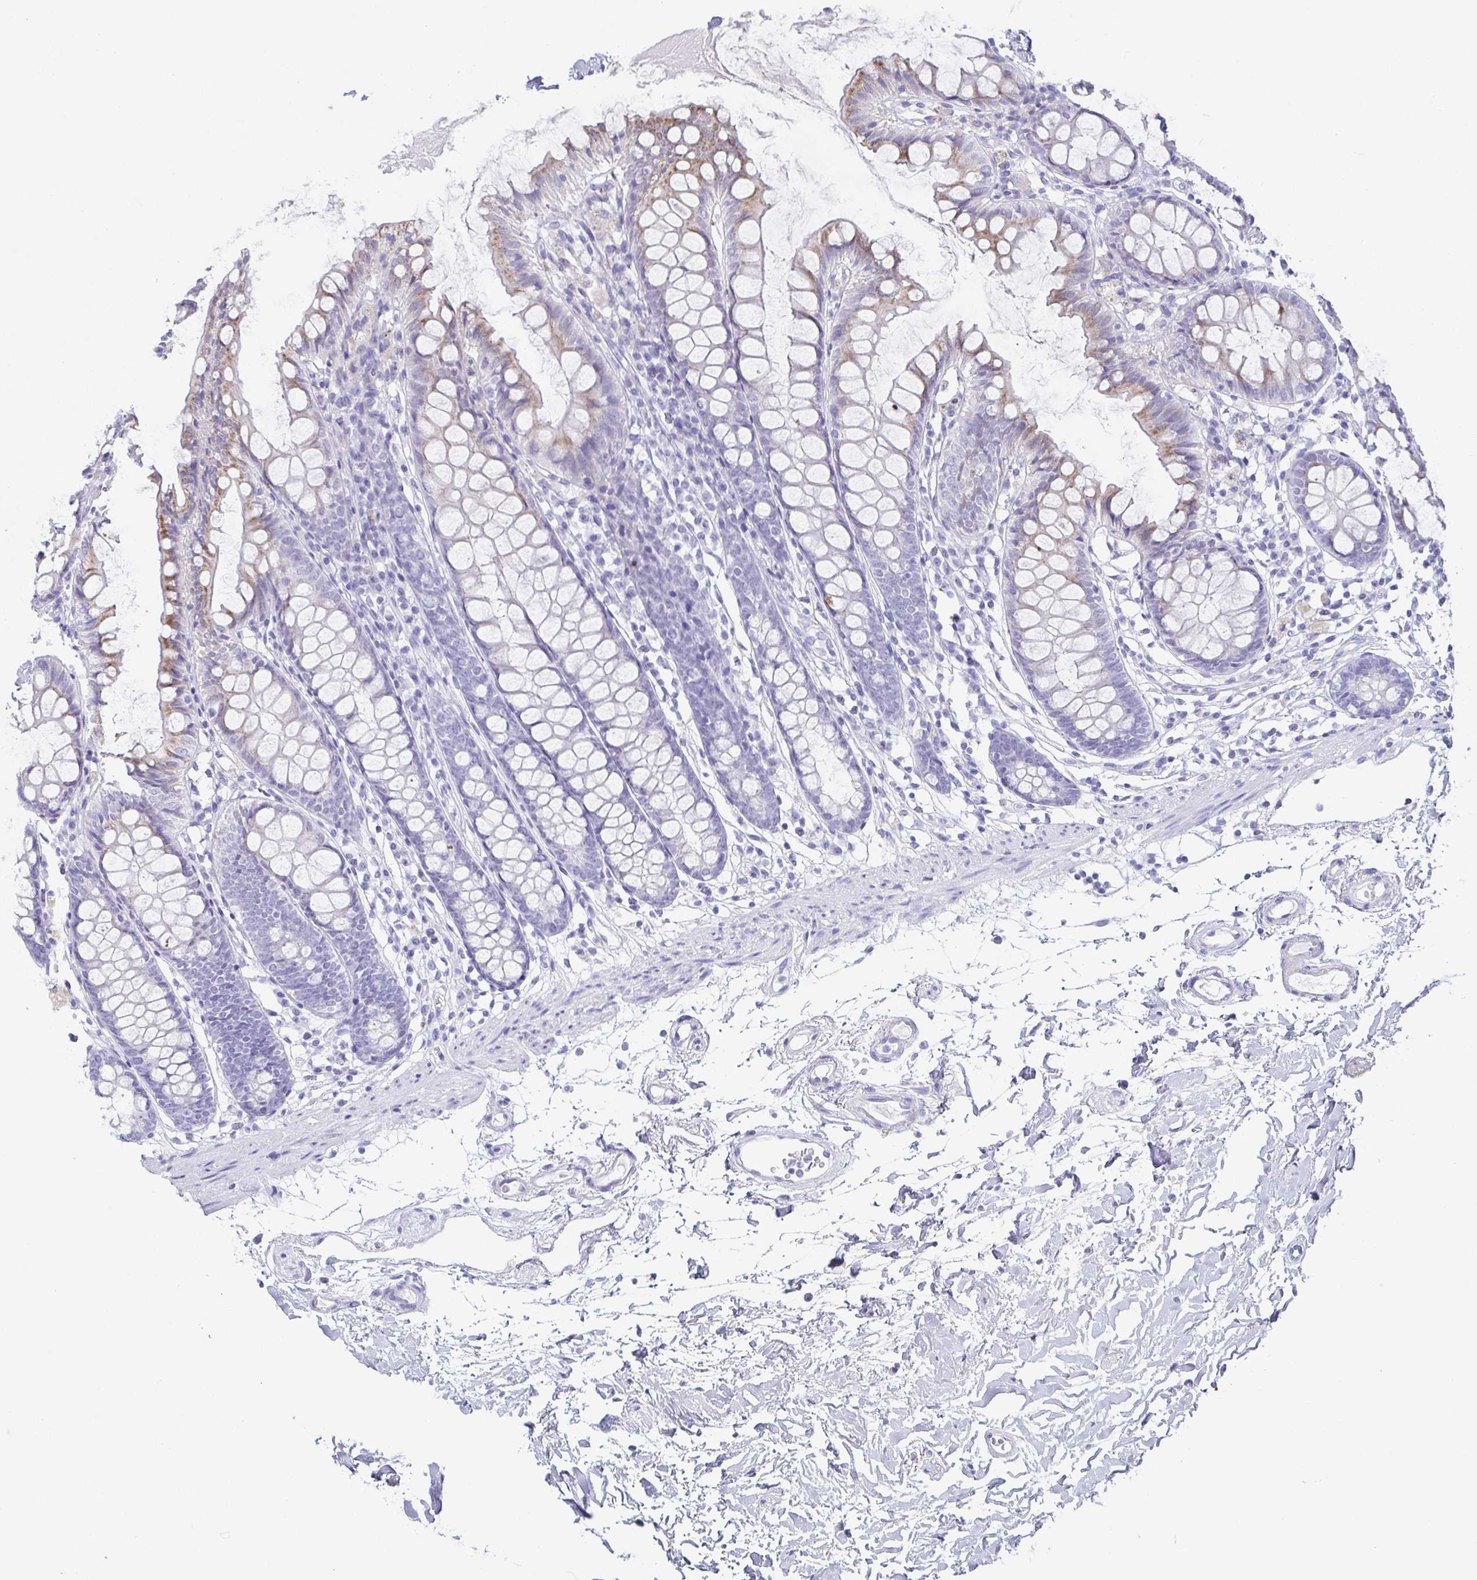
{"staining": {"intensity": "negative", "quantity": "none", "location": "none"}, "tissue": "colon", "cell_type": "Endothelial cells", "image_type": "normal", "snomed": [{"axis": "morphology", "description": "Normal tissue, NOS"}, {"axis": "topography", "description": "Colon"}], "caption": "Immunohistochemical staining of unremarkable colon exhibits no significant positivity in endothelial cells. The staining was performed using DAB (3,3'-diaminobenzidine) to visualize the protein expression in brown, while the nuclei were stained in blue with hematoxylin (Magnification: 20x).", "gene": "TEX19", "patient": {"sex": "female", "age": 84}}